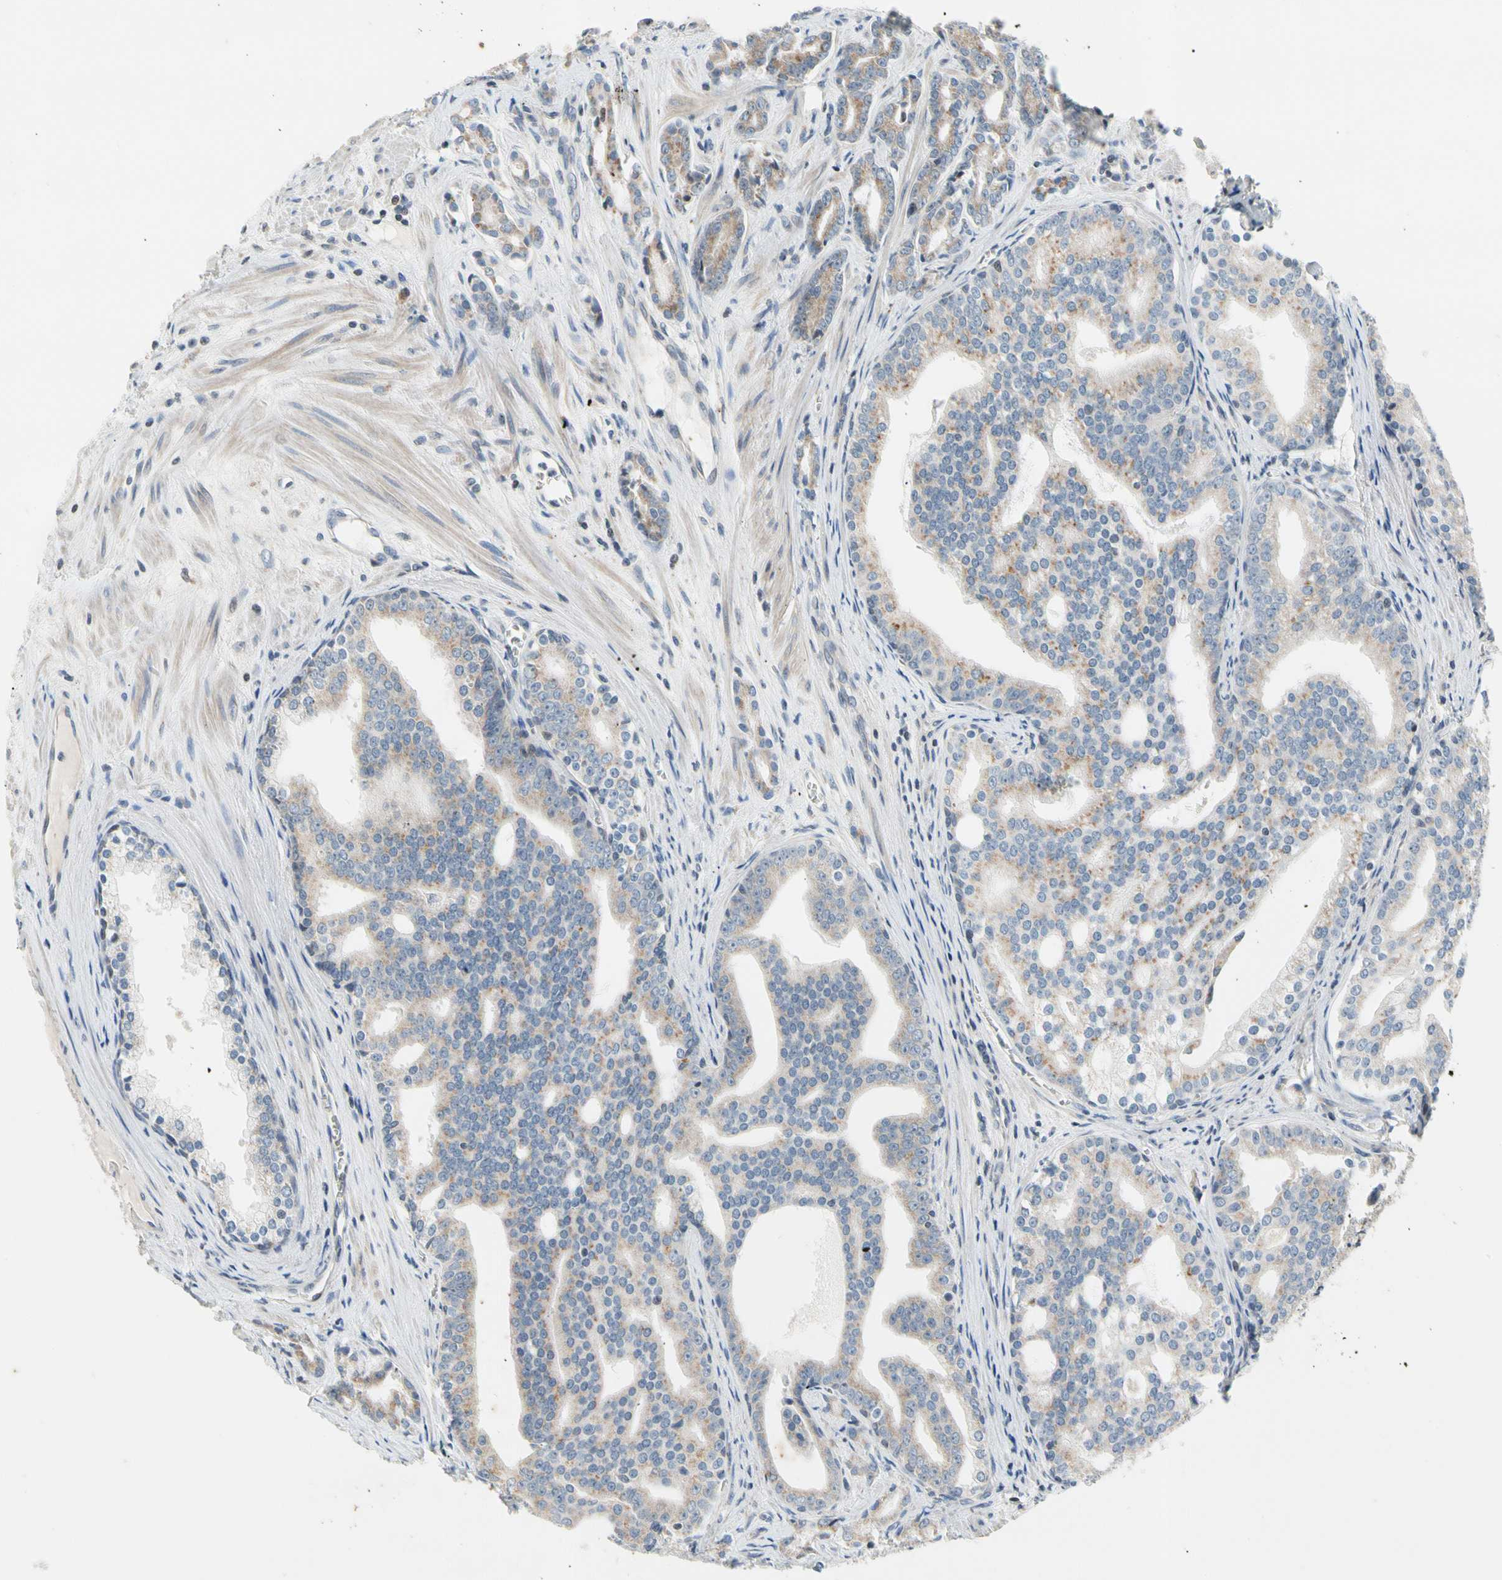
{"staining": {"intensity": "negative", "quantity": "none", "location": "none"}, "tissue": "prostate cancer", "cell_type": "Tumor cells", "image_type": "cancer", "snomed": [{"axis": "morphology", "description": "Adenocarcinoma, Low grade"}, {"axis": "topography", "description": "Prostate"}], "caption": "High magnification brightfield microscopy of prostate cancer (adenocarcinoma (low-grade)) stained with DAB (3,3'-diaminobenzidine) (brown) and counterstained with hematoxylin (blue): tumor cells show no significant staining.", "gene": "SOX30", "patient": {"sex": "male", "age": 58}}